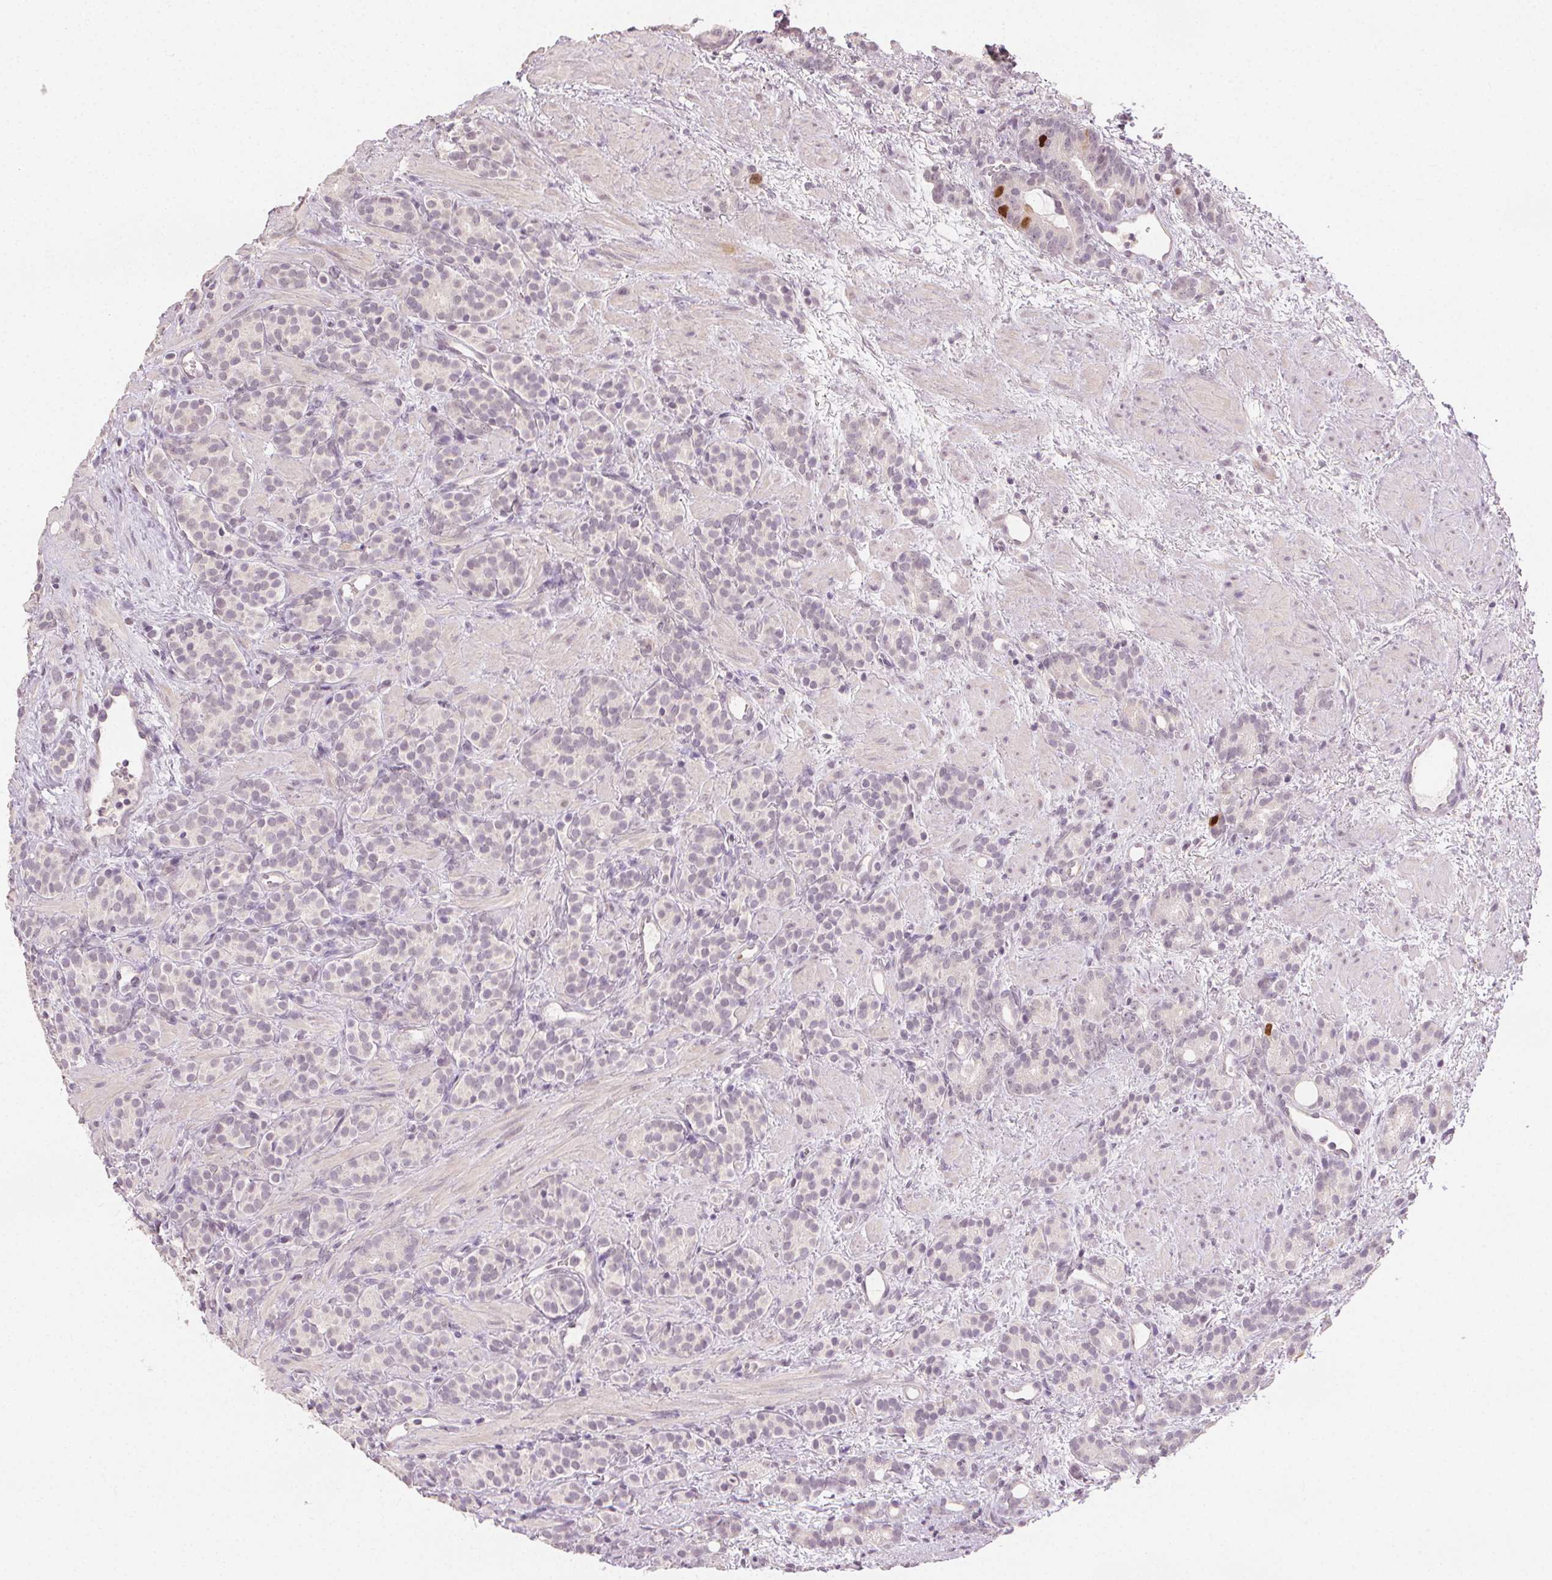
{"staining": {"intensity": "moderate", "quantity": "<25%", "location": "nuclear"}, "tissue": "prostate cancer", "cell_type": "Tumor cells", "image_type": "cancer", "snomed": [{"axis": "morphology", "description": "Adenocarcinoma, High grade"}, {"axis": "topography", "description": "Prostate"}], "caption": "Tumor cells reveal low levels of moderate nuclear staining in approximately <25% of cells in adenocarcinoma (high-grade) (prostate). The protein is stained brown, and the nuclei are stained in blue (DAB IHC with brightfield microscopy, high magnification).", "gene": "ANLN", "patient": {"sex": "male", "age": 84}}